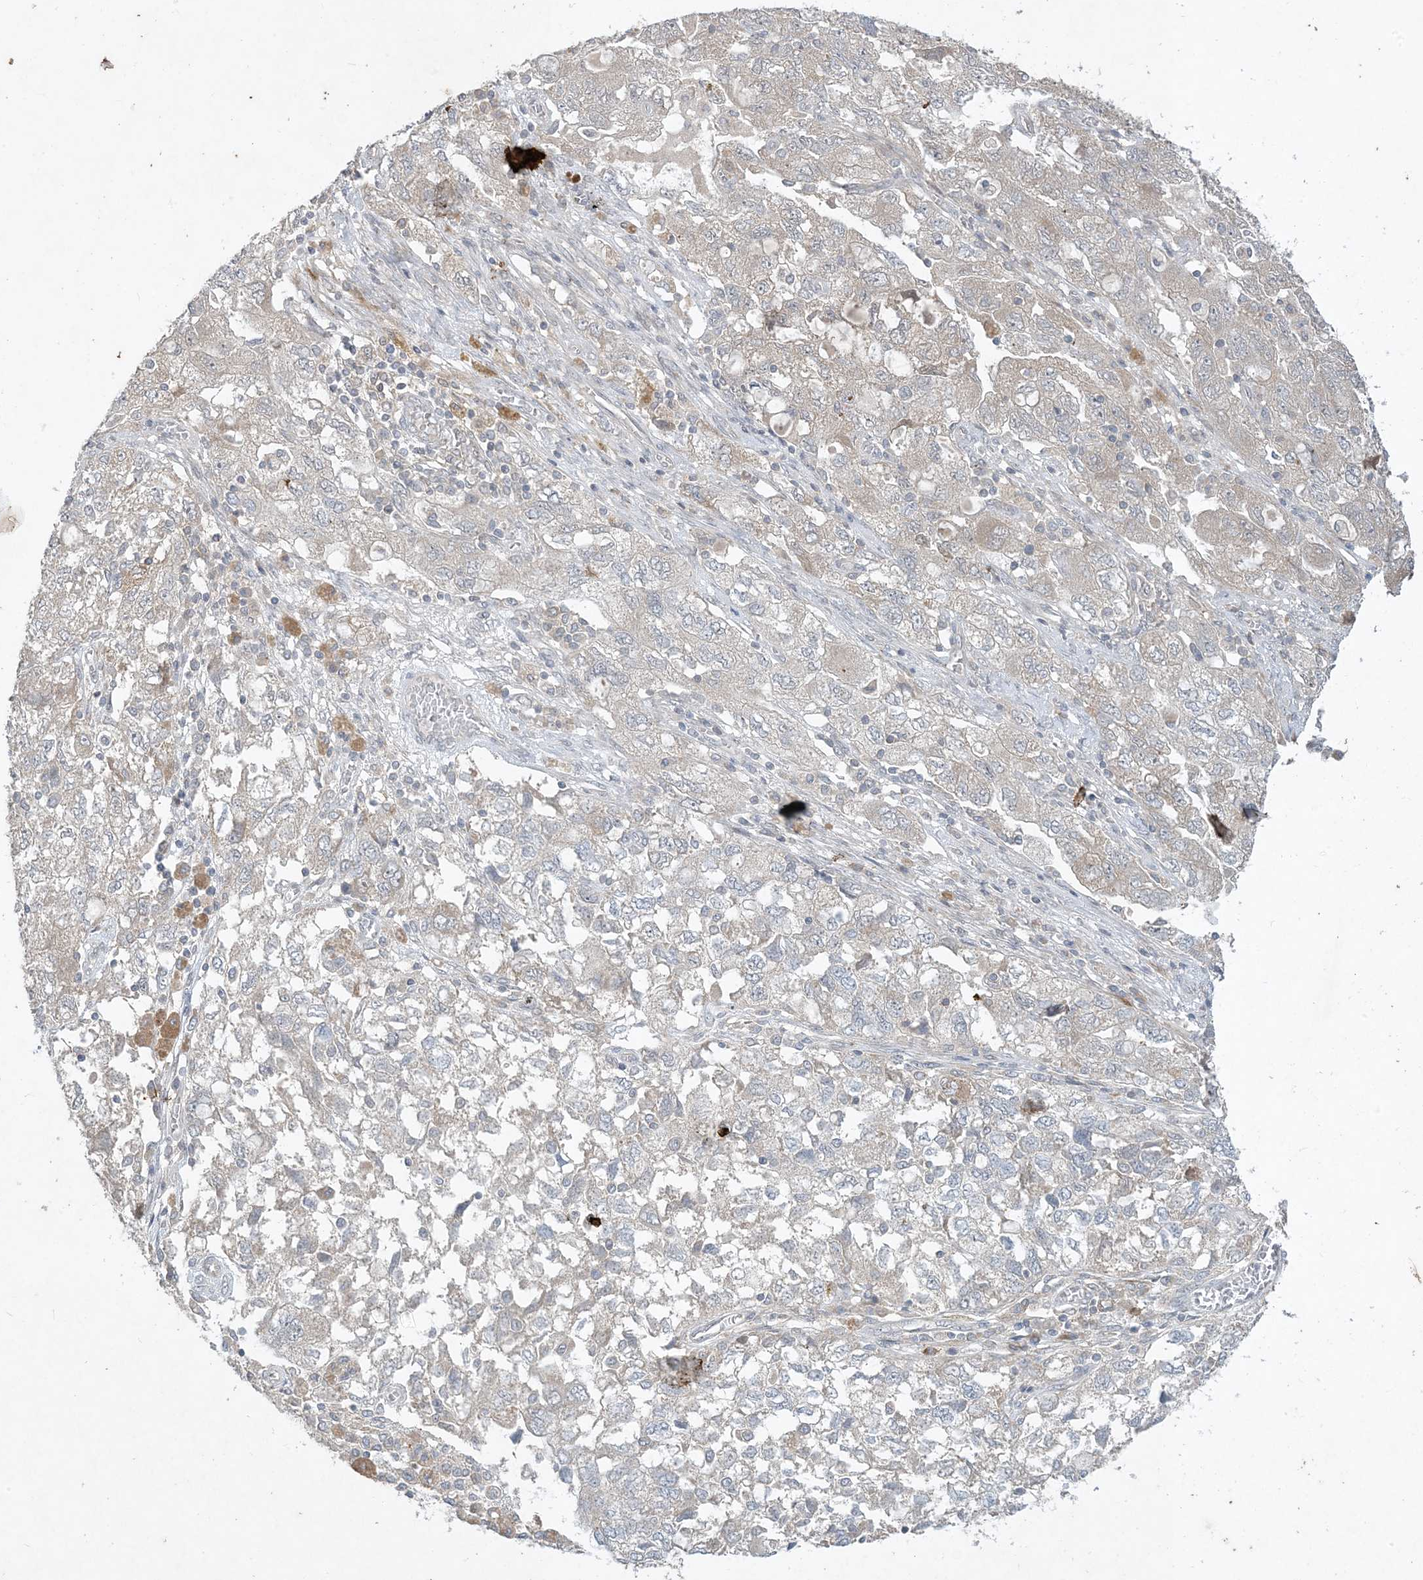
{"staining": {"intensity": "negative", "quantity": "none", "location": "none"}, "tissue": "ovarian cancer", "cell_type": "Tumor cells", "image_type": "cancer", "snomed": [{"axis": "morphology", "description": "Carcinoma, NOS"}, {"axis": "morphology", "description": "Cystadenocarcinoma, serous, NOS"}, {"axis": "topography", "description": "Ovary"}], "caption": "Immunohistochemistry photomicrograph of ovarian cancer stained for a protein (brown), which displays no staining in tumor cells. (DAB (3,3'-diaminobenzidine) IHC with hematoxylin counter stain).", "gene": "CDS1", "patient": {"sex": "female", "age": 69}}